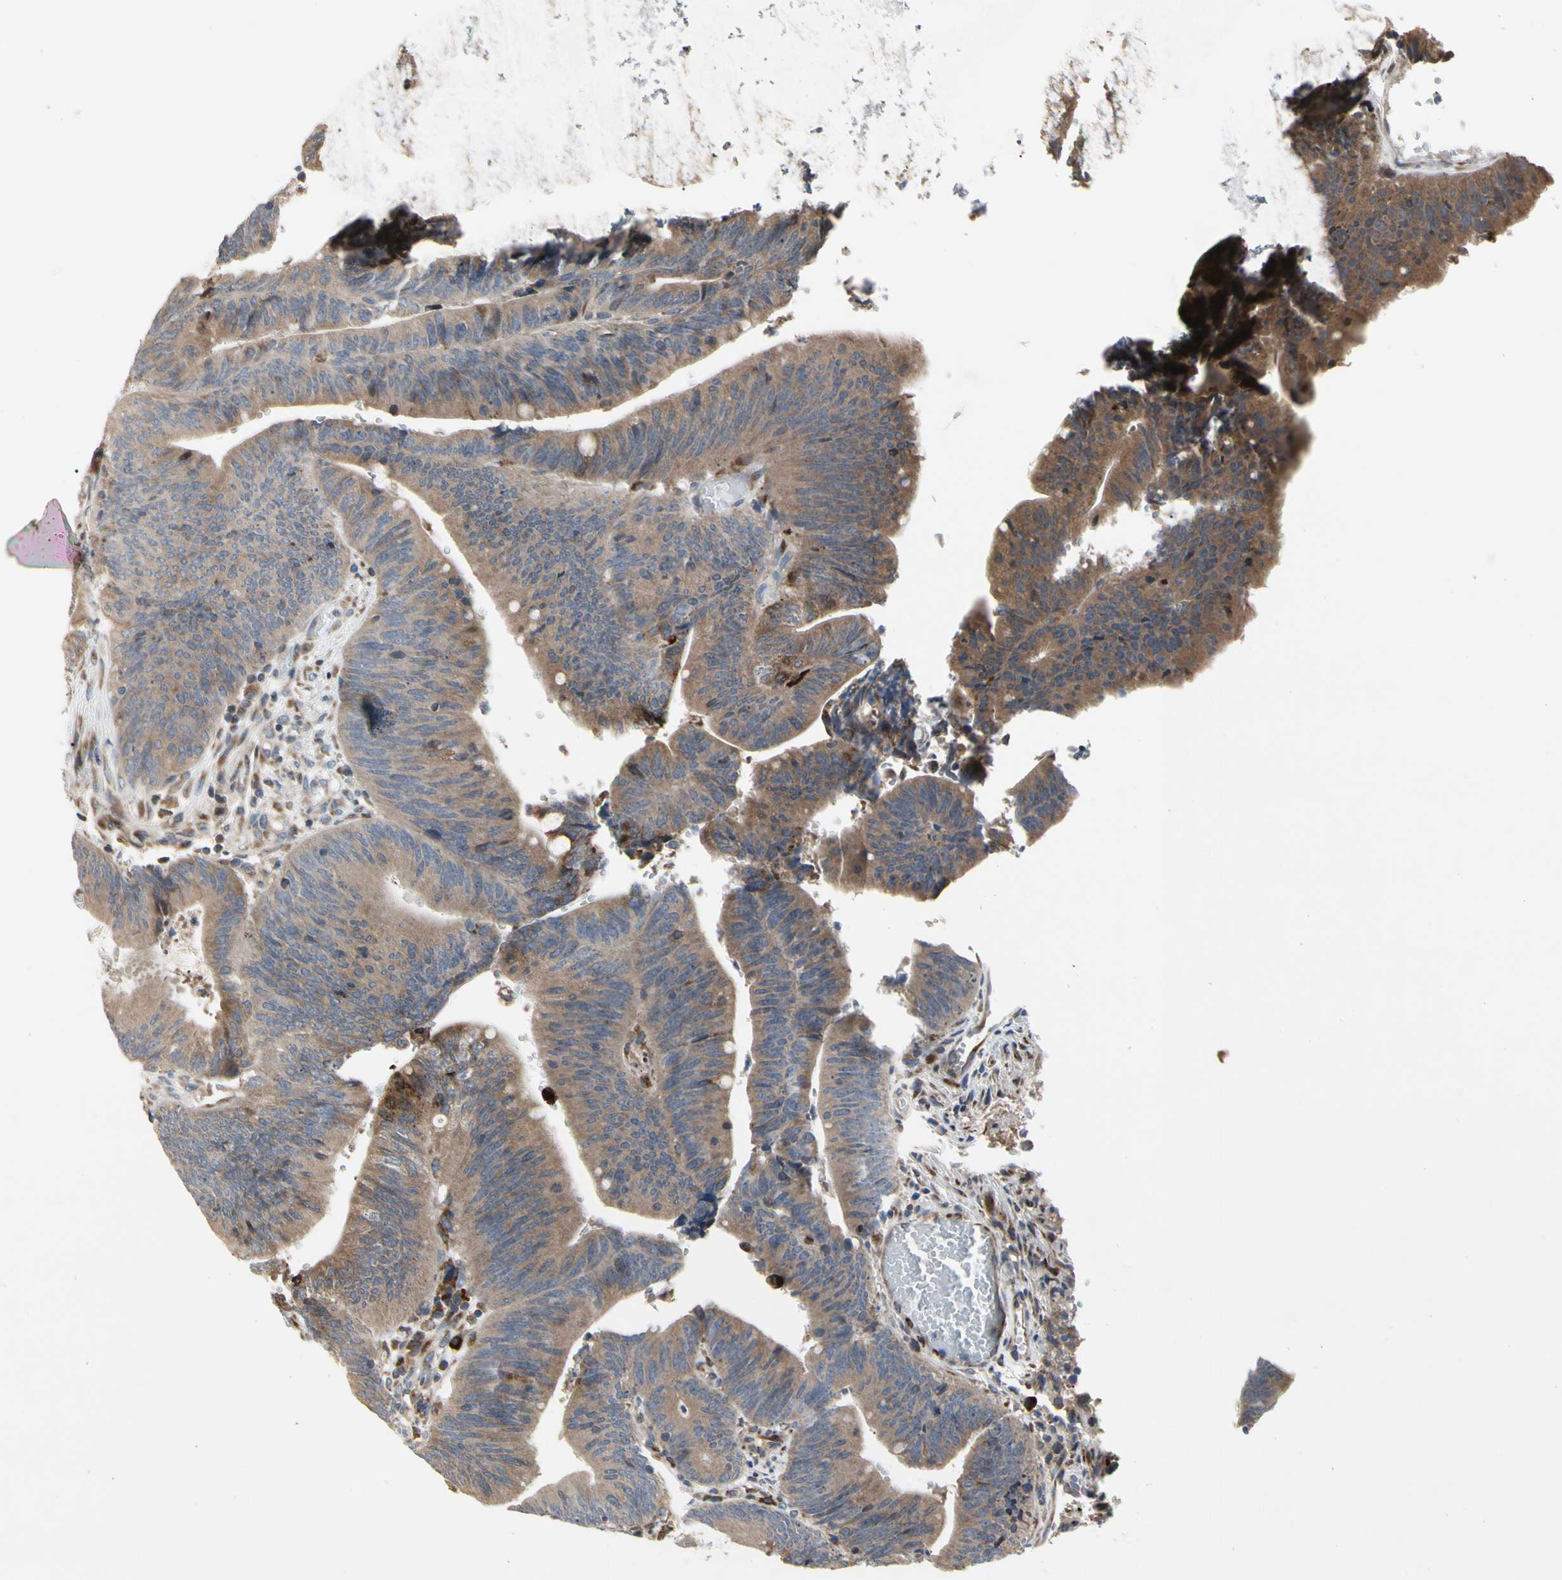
{"staining": {"intensity": "weak", "quantity": ">75%", "location": "cytoplasmic/membranous"}, "tissue": "colorectal cancer", "cell_type": "Tumor cells", "image_type": "cancer", "snomed": [{"axis": "morphology", "description": "Adenocarcinoma, NOS"}, {"axis": "topography", "description": "Rectum"}], "caption": "This is a photomicrograph of immunohistochemistry (IHC) staining of colorectal cancer, which shows weak staining in the cytoplasmic/membranous of tumor cells.", "gene": "MMEL1", "patient": {"sex": "female", "age": 66}}